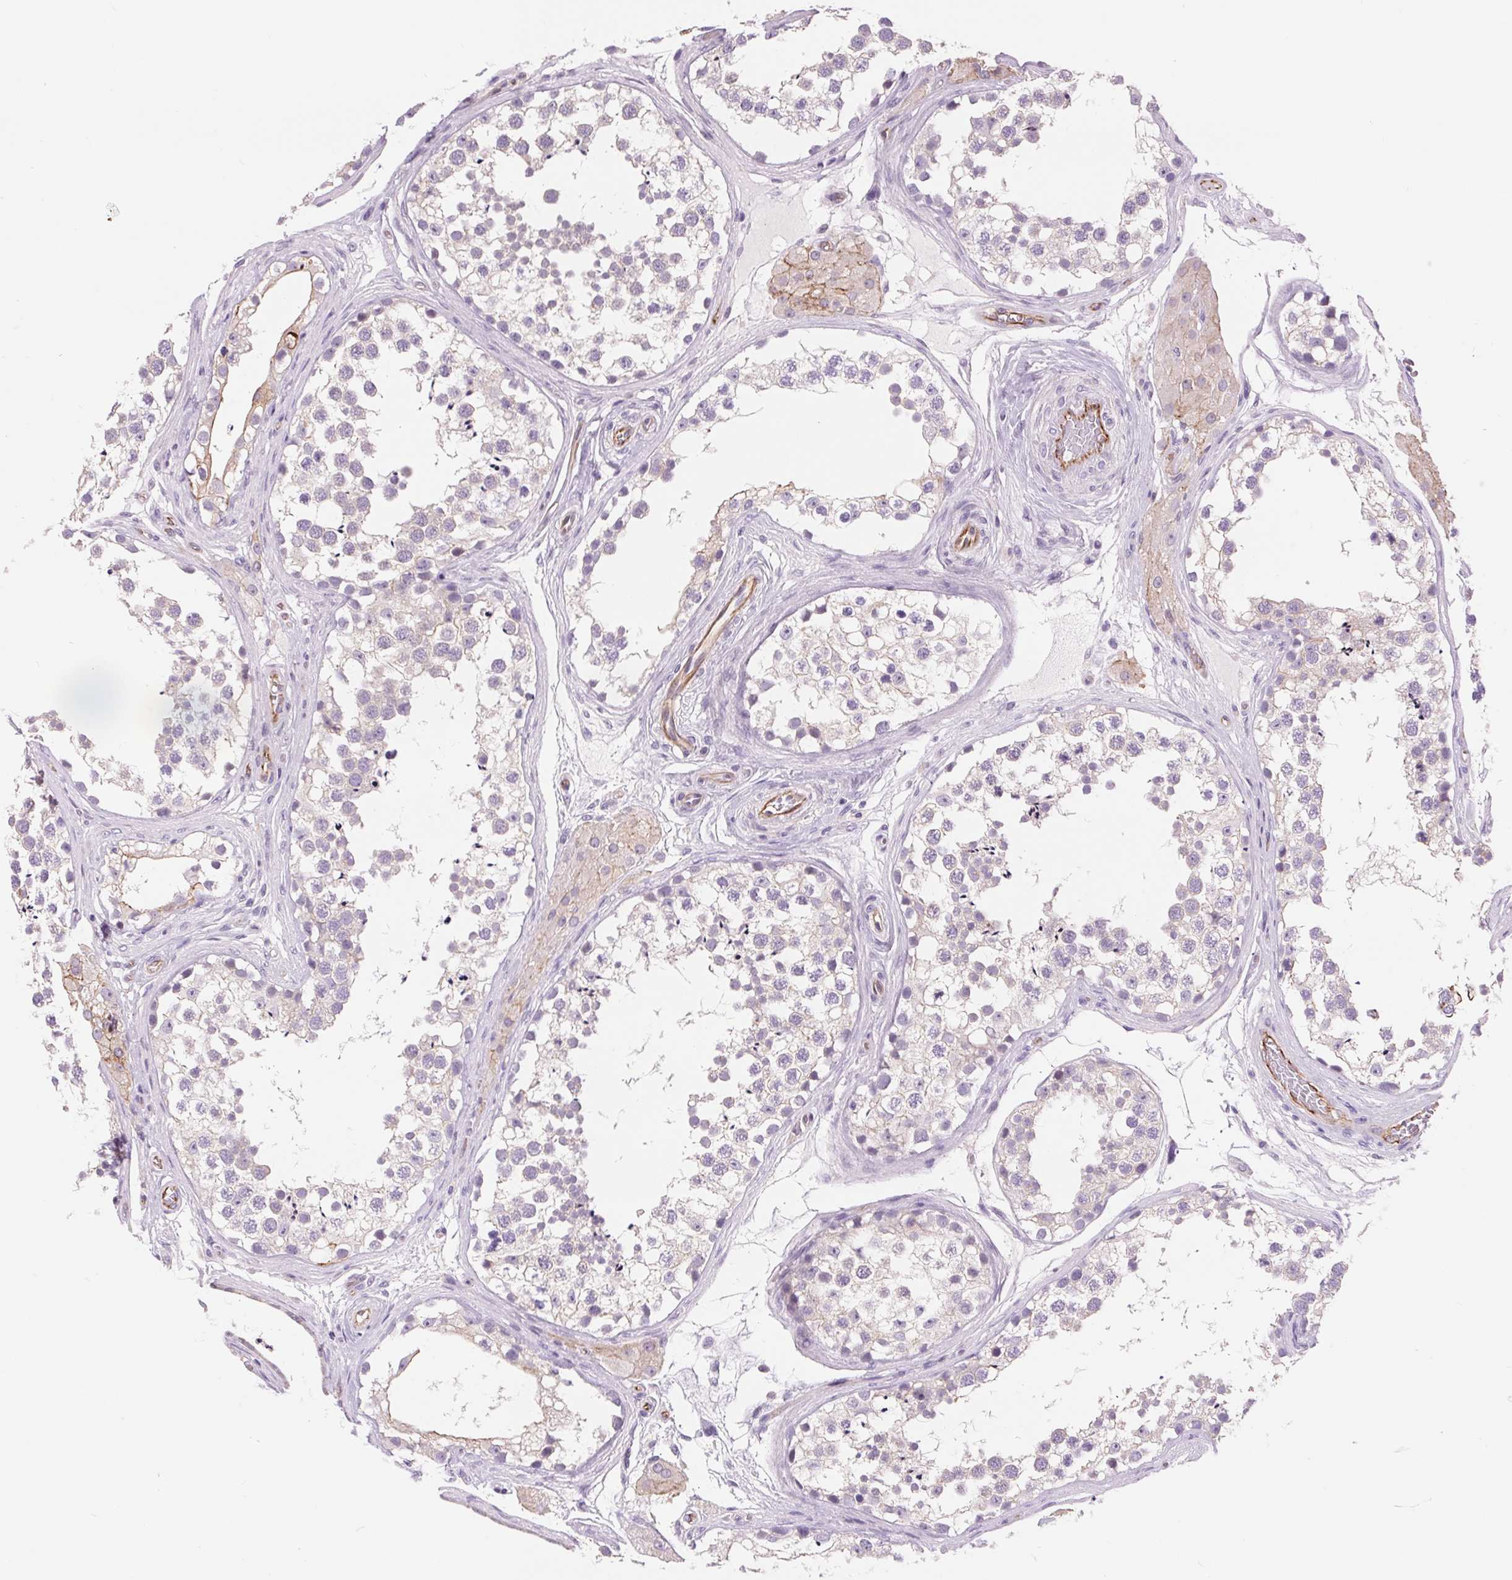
{"staining": {"intensity": "weak", "quantity": "<25%", "location": "cytoplasmic/membranous"}, "tissue": "testis", "cell_type": "Cells in seminiferous ducts", "image_type": "normal", "snomed": [{"axis": "morphology", "description": "Normal tissue, NOS"}, {"axis": "morphology", "description": "Seminoma, NOS"}, {"axis": "topography", "description": "Testis"}], "caption": "IHC photomicrograph of unremarkable testis stained for a protein (brown), which exhibits no positivity in cells in seminiferous ducts. (DAB IHC, high magnification).", "gene": "DIXDC1", "patient": {"sex": "male", "age": 65}}